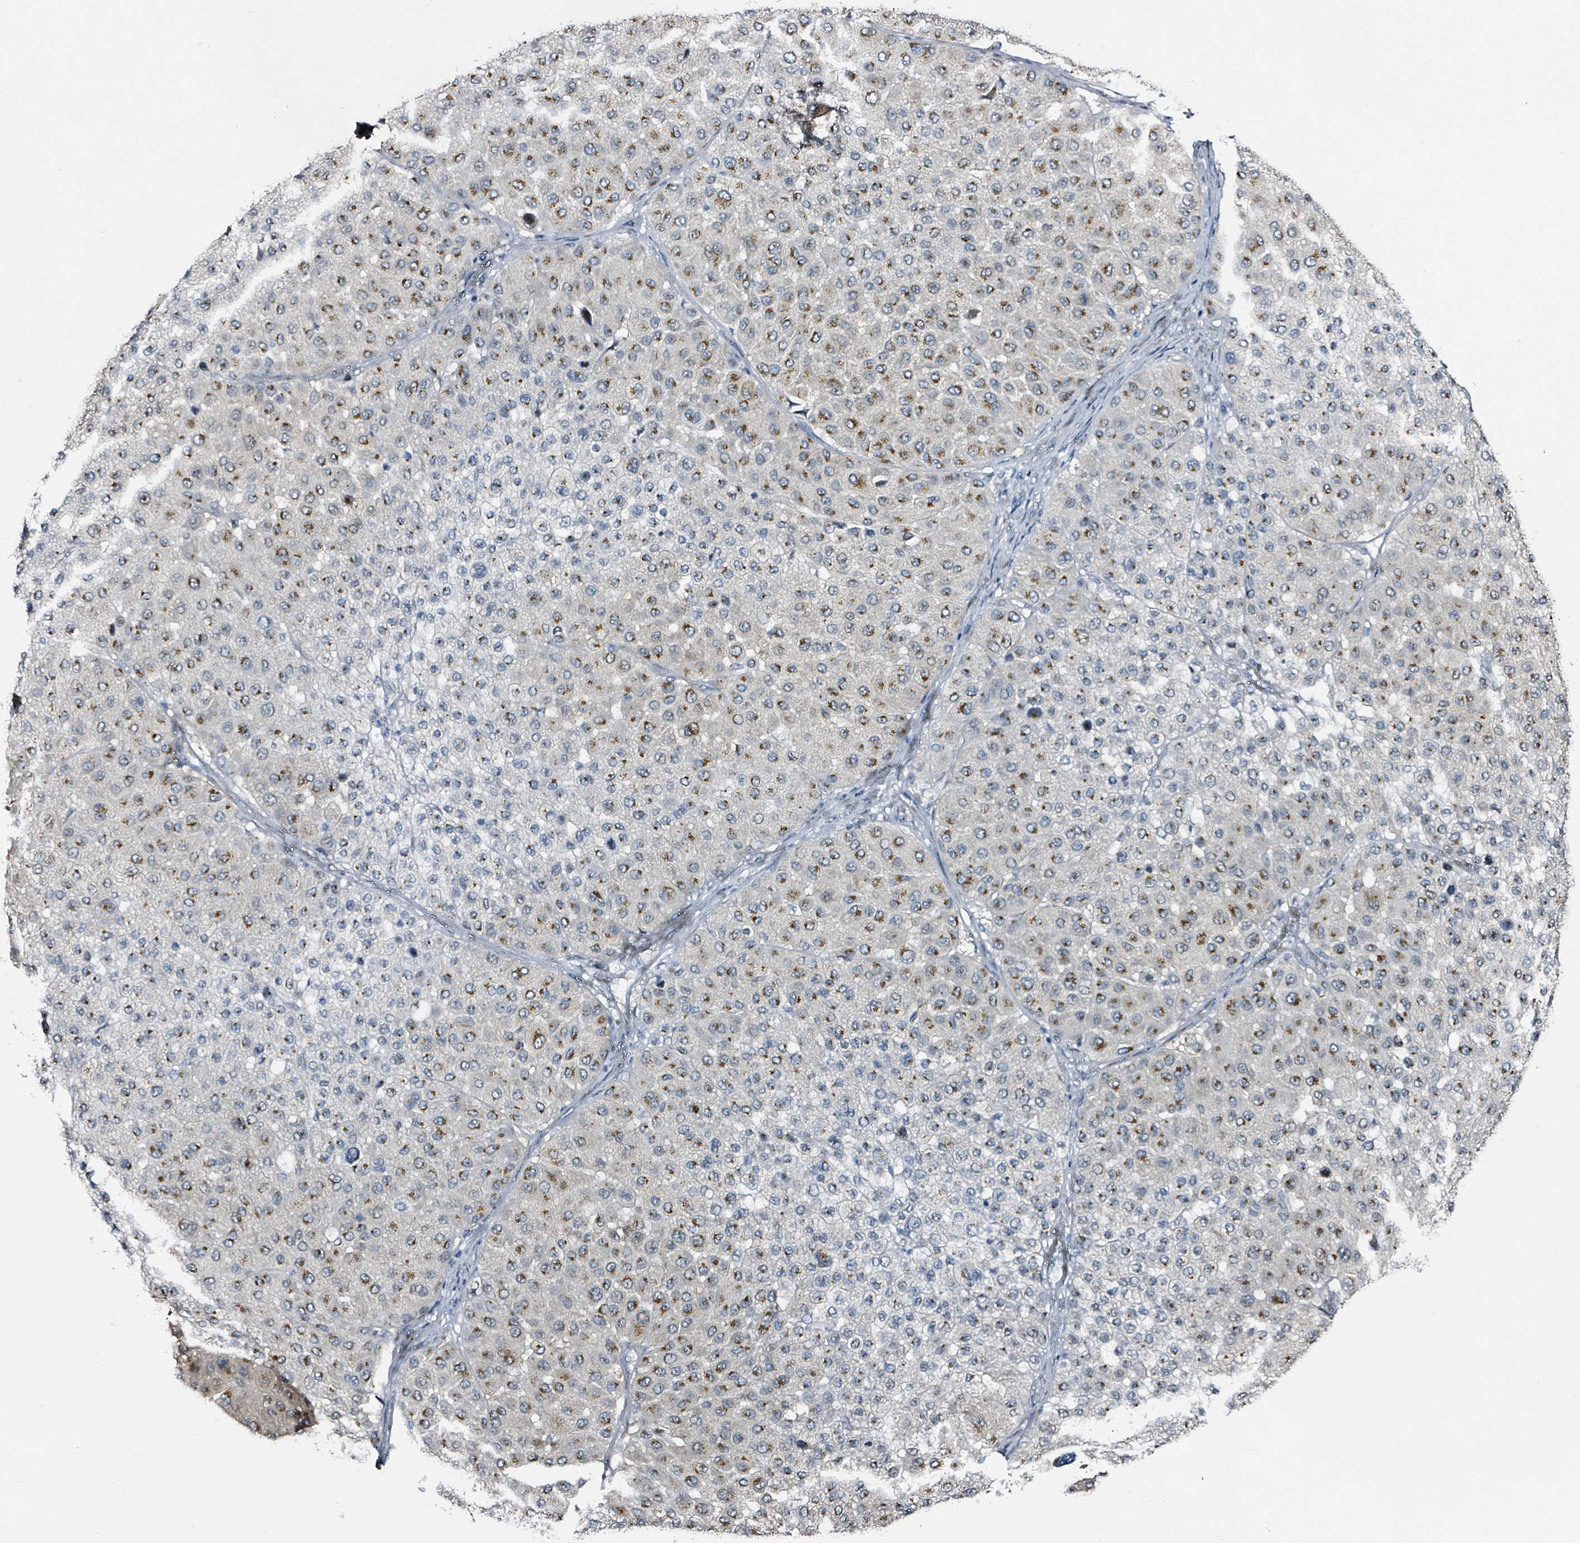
{"staining": {"intensity": "strong", "quantity": "25%-75%", "location": "cytoplasmic/membranous"}, "tissue": "melanoma", "cell_type": "Tumor cells", "image_type": "cancer", "snomed": [{"axis": "morphology", "description": "Malignant melanoma, Metastatic site"}, {"axis": "topography", "description": "Smooth muscle"}], "caption": "Melanoma was stained to show a protein in brown. There is high levels of strong cytoplasmic/membranous staining in about 25%-75% of tumor cells.", "gene": "B3GAT3", "patient": {"sex": "male", "age": 41}}